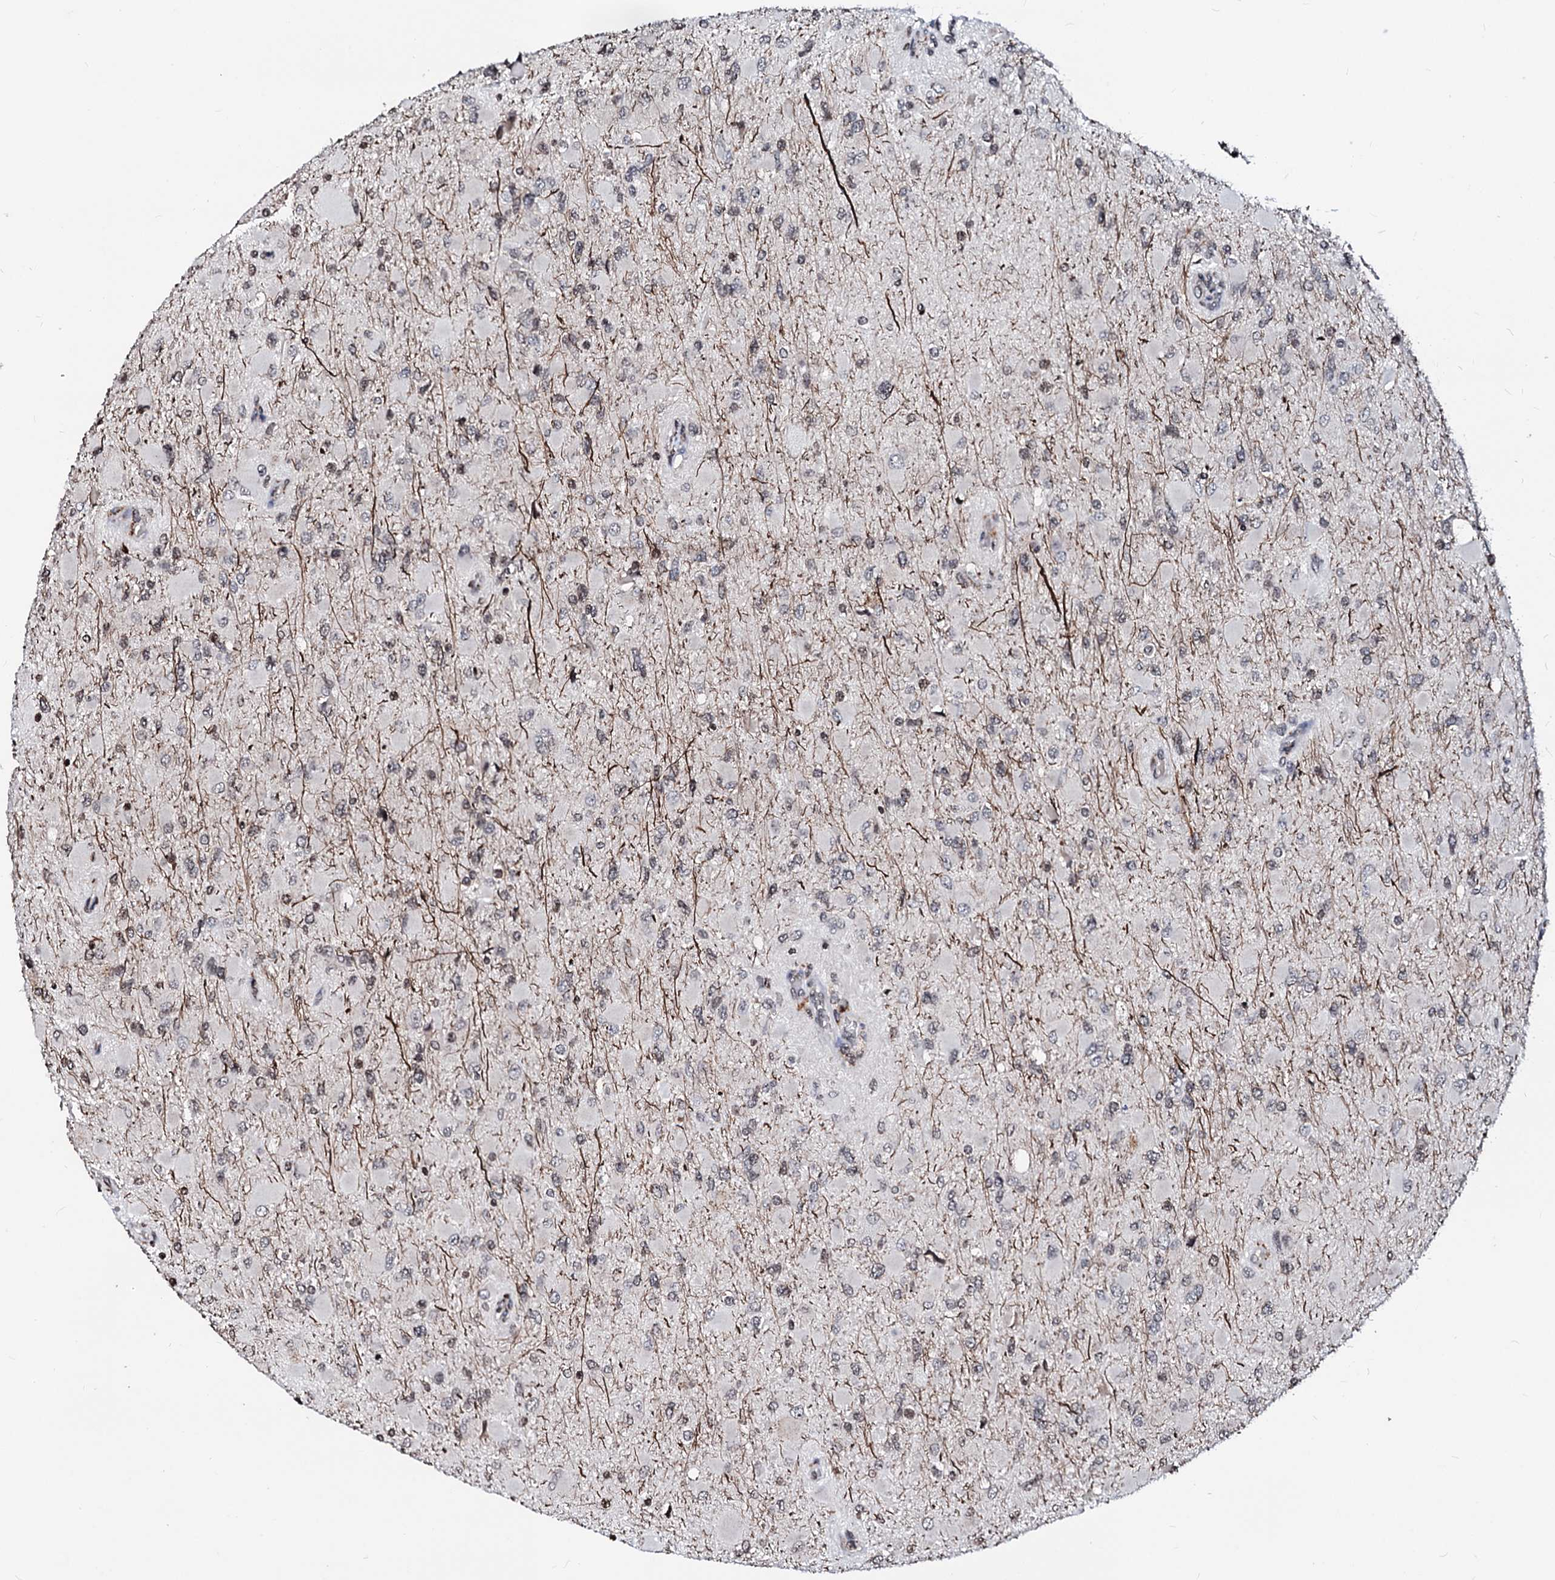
{"staining": {"intensity": "weak", "quantity": "25%-75%", "location": "nuclear"}, "tissue": "glioma", "cell_type": "Tumor cells", "image_type": "cancer", "snomed": [{"axis": "morphology", "description": "Glioma, malignant, High grade"}, {"axis": "topography", "description": "Cerebral cortex"}], "caption": "Malignant glioma (high-grade) stained for a protein shows weak nuclear positivity in tumor cells.", "gene": "LSM11", "patient": {"sex": "female", "age": 36}}